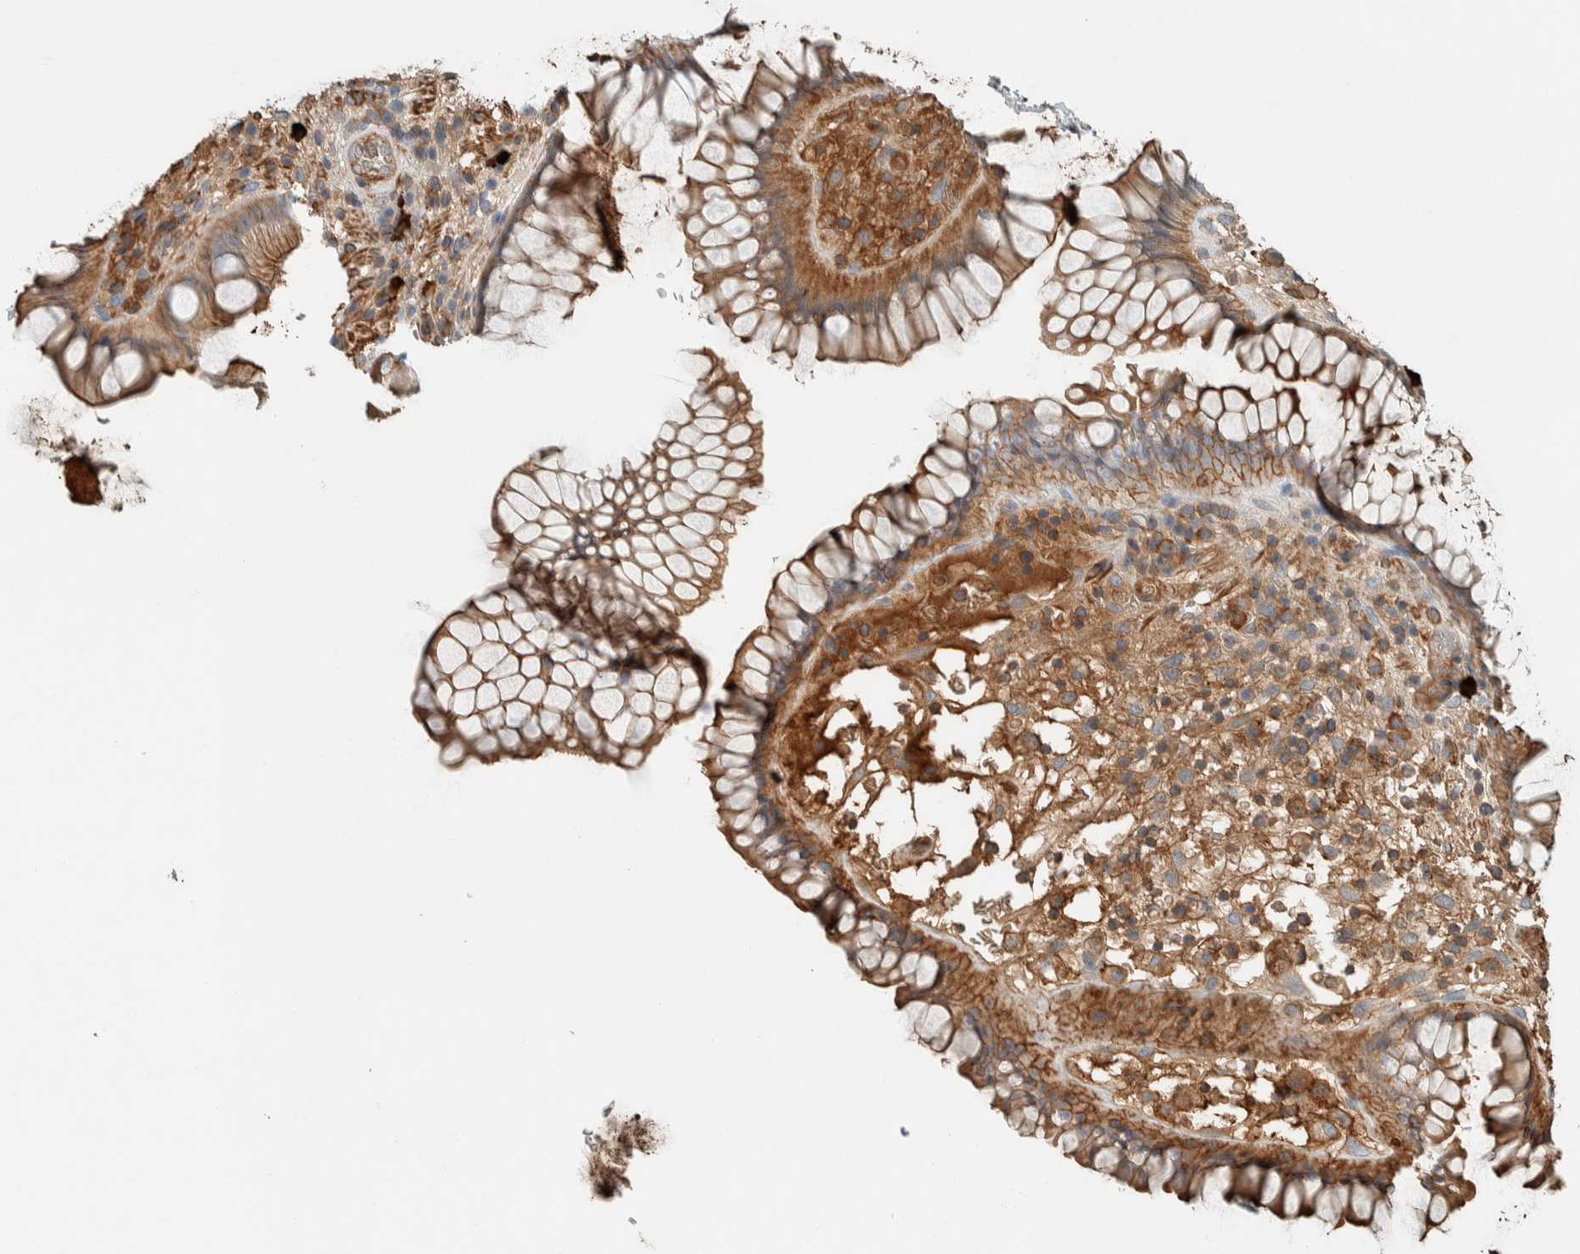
{"staining": {"intensity": "moderate", "quantity": "<25%", "location": "cytoplasmic/membranous"}, "tissue": "rectum", "cell_type": "Glandular cells", "image_type": "normal", "snomed": [{"axis": "morphology", "description": "Normal tissue, NOS"}, {"axis": "topography", "description": "Rectum"}], "caption": "Immunohistochemical staining of unremarkable human rectum demonstrates low levels of moderate cytoplasmic/membranous staining in approximately <25% of glandular cells.", "gene": "CTBP2", "patient": {"sex": "male", "age": 51}}